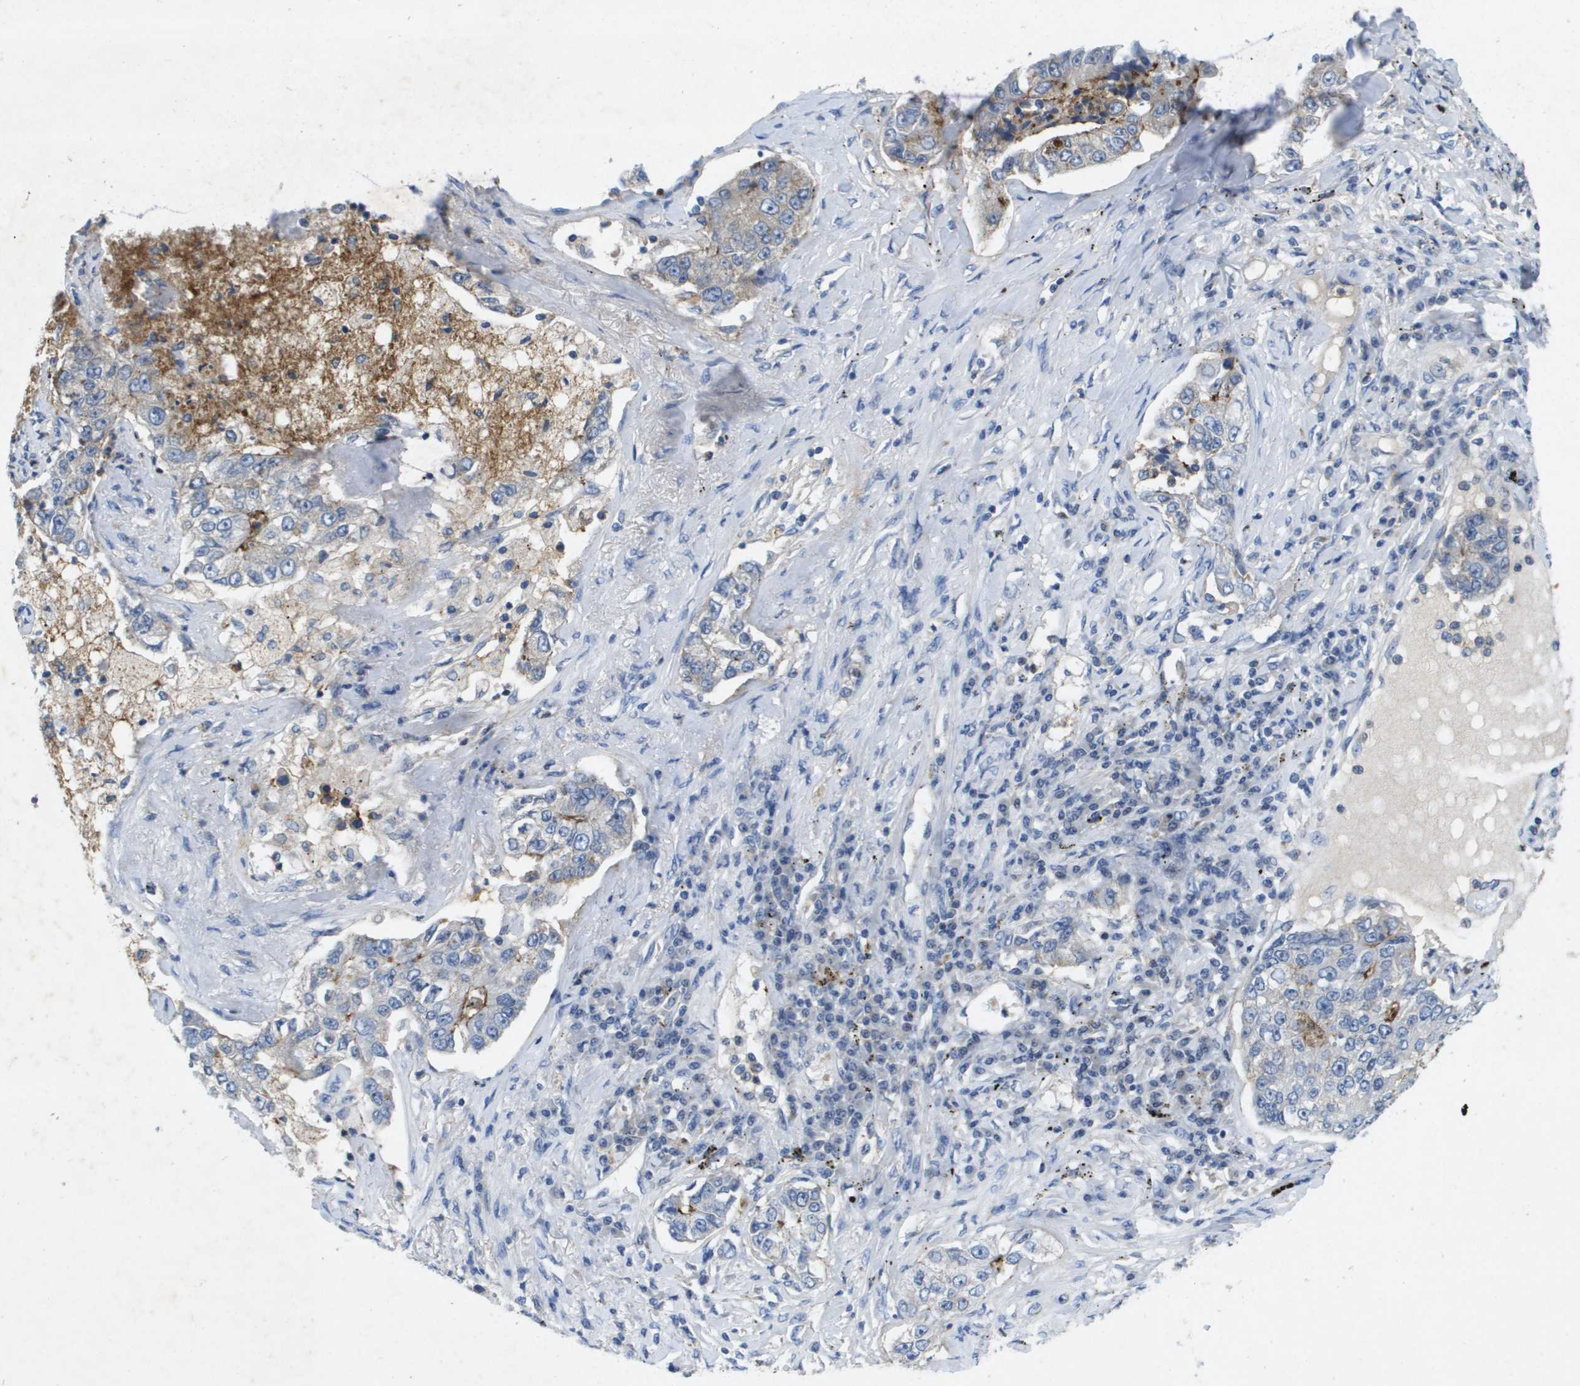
{"staining": {"intensity": "moderate", "quantity": "<25%", "location": "cytoplasmic/membranous"}, "tissue": "lung cancer", "cell_type": "Tumor cells", "image_type": "cancer", "snomed": [{"axis": "morphology", "description": "Adenocarcinoma, NOS"}, {"axis": "topography", "description": "Lung"}], "caption": "A brown stain highlights moderate cytoplasmic/membranous expression of a protein in human lung adenocarcinoma tumor cells.", "gene": "LIPG", "patient": {"sex": "male", "age": 49}}